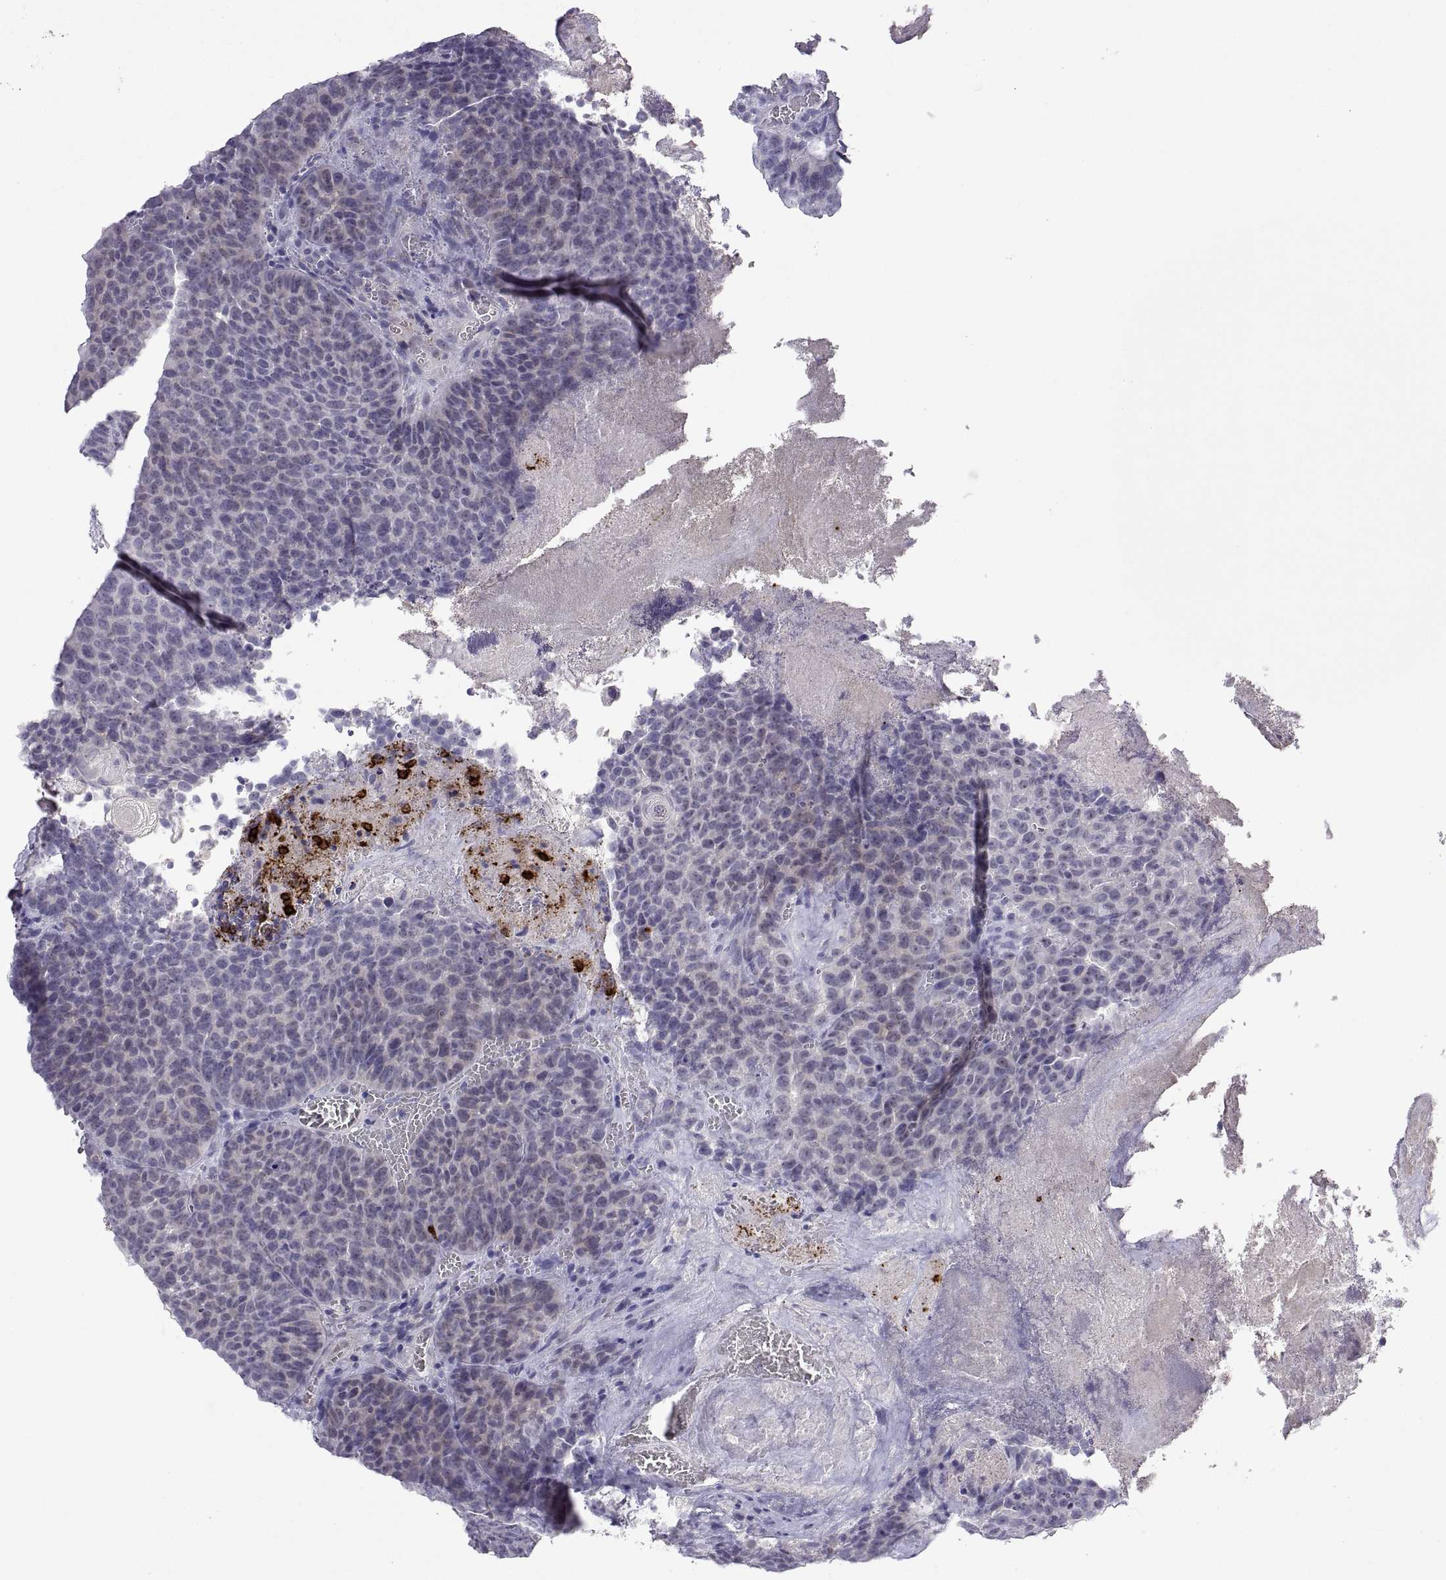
{"staining": {"intensity": "negative", "quantity": "none", "location": "none"}, "tissue": "urothelial cancer", "cell_type": "Tumor cells", "image_type": "cancer", "snomed": [{"axis": "morphology", "description": "Urothelial carcinoma, Low grade"}, {"axis": "topography", "description": "Urinary bladder"}], "caption": "The image shows no staining of tumor cells in urothelial cancer.", "gene": "MS4A1", "patient": {"sex": "female", "age": 62}}